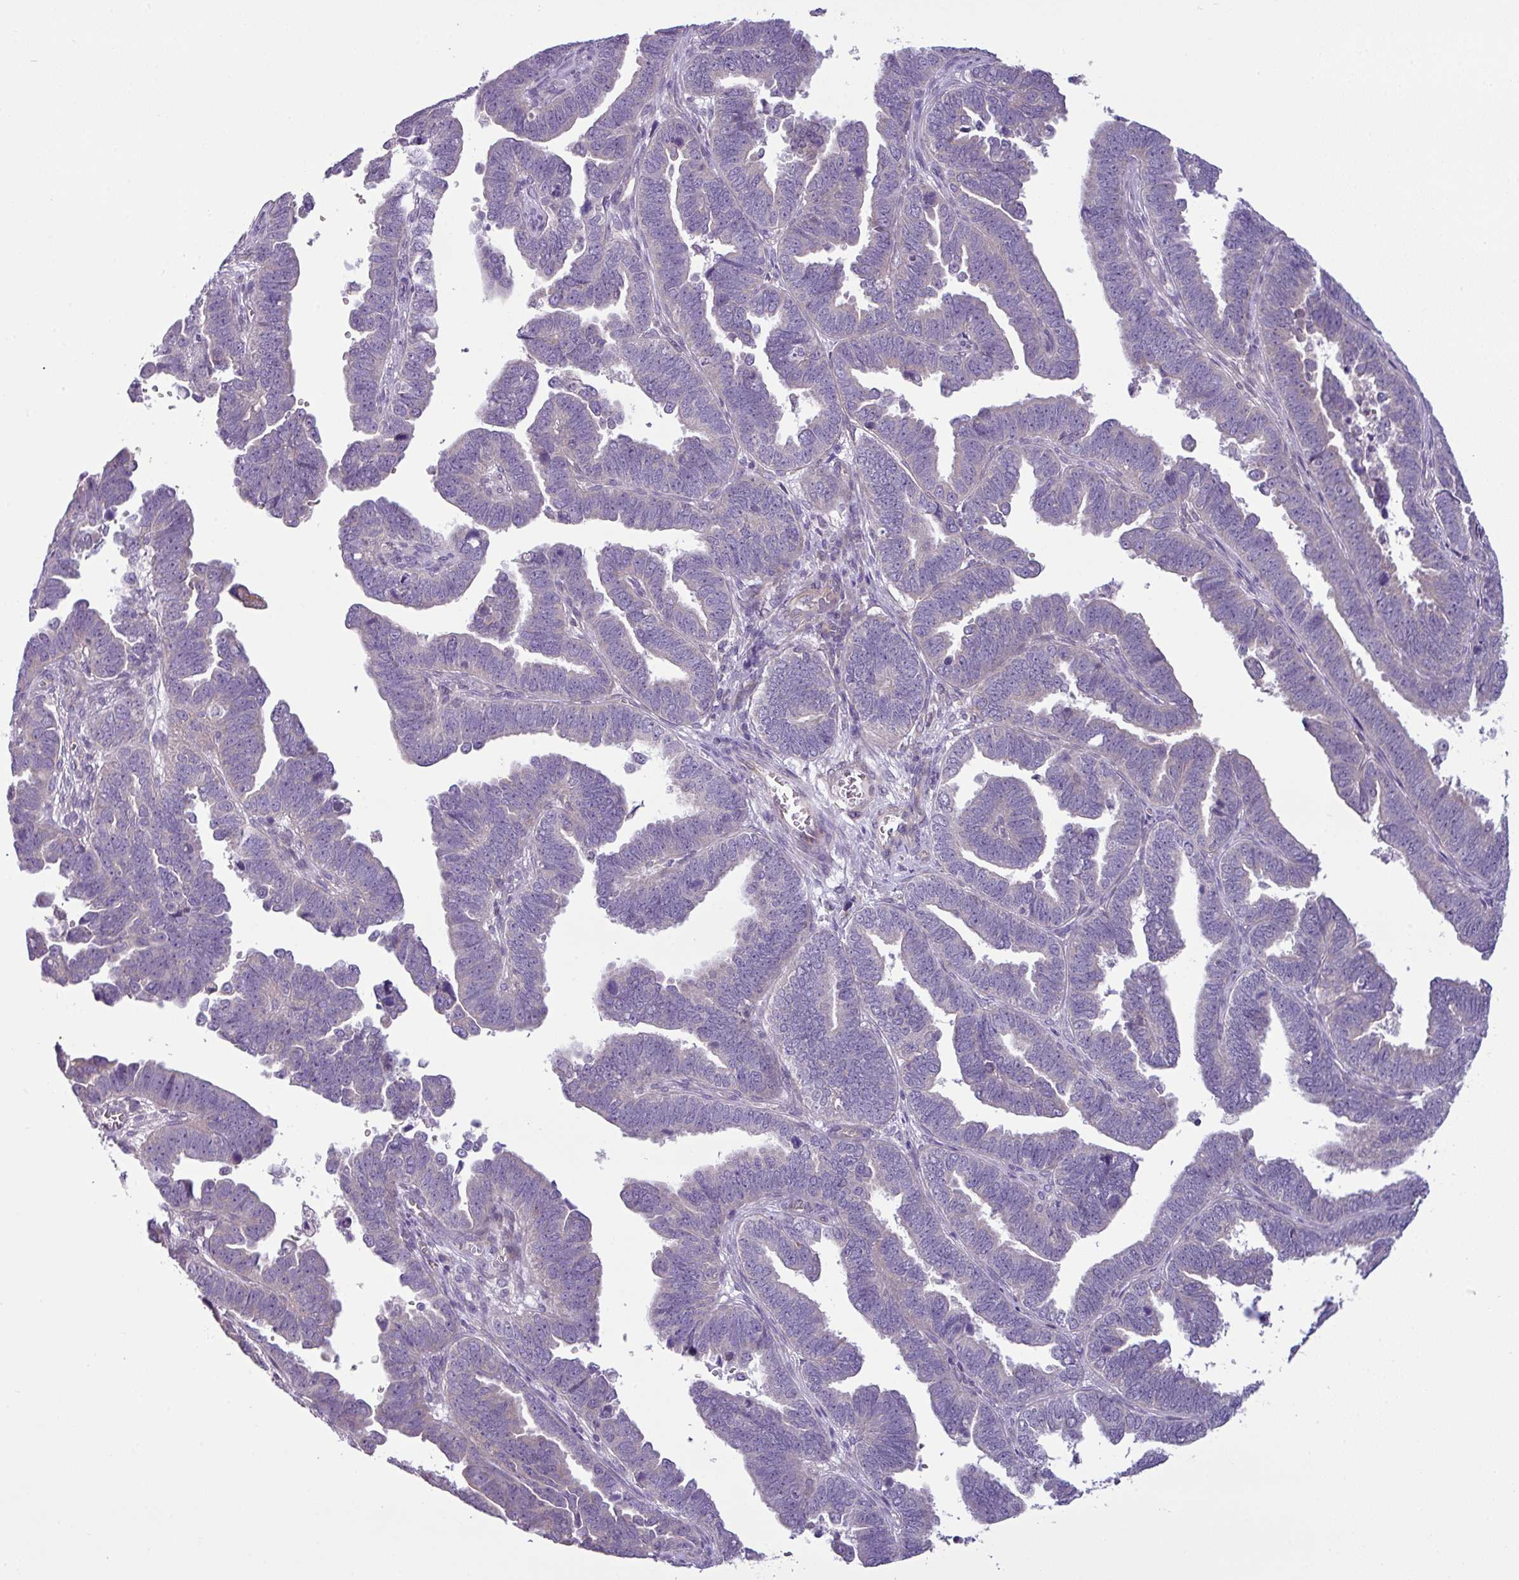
{"staining": {"intensity": "negative", "quantity": "none", "location": "none"}, "tissue": "endometrial cancer", "cell_type": "Tumor cells", "image_type": "cancer", "snomed": [{"axis": "morphology", "description": "Adenocarcinoma, NOS"}, {"axis": "topography", "description": "Endometrium"}], "caption": "Endometrial adenocarcinoma stained for a protein using immunohistochemistry (IHC) reveals no positivity tumor cells.", "gene": "TOR1AIP2", "patient": {"sex": "female", "age": 75}}